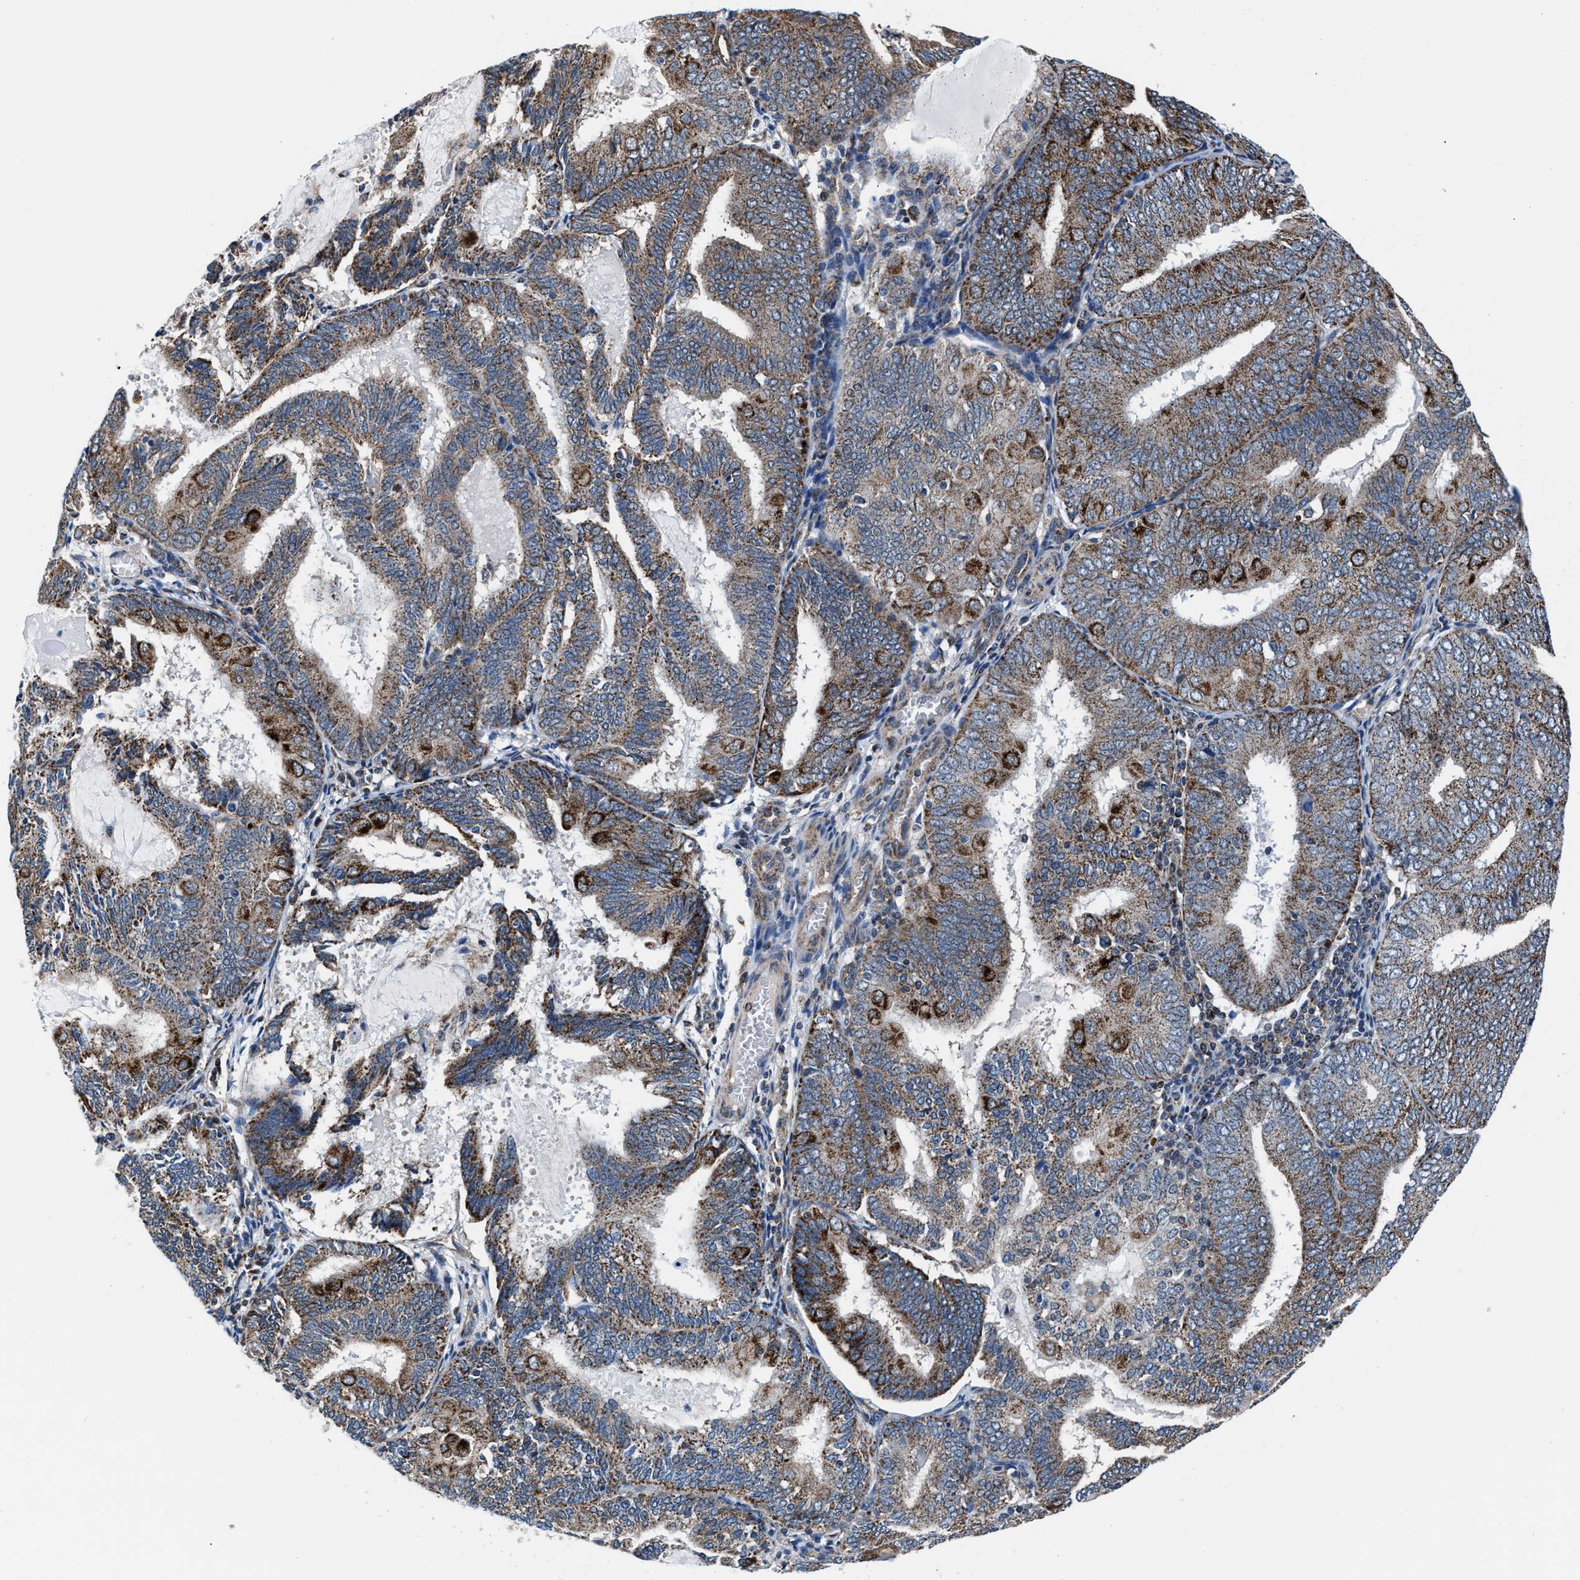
{"staining": {"intensity": "moderate", "quantity": ">75%", "location": "cytoplasmic/membranous"}, "tissue": "endometrial cancer", "cell_type": "Tumor cells", "image_type": "cancer", "snomed": [{"axis": "morphology", "description": "Adenocarcinoma, NOS"}, {"axis": "topography", "description": "Endometrium"}], "caption": "Immunohistochemical staining of endometrial cancer shows medium levels of moderate cytoplasmic/membranous staining in about >75% of tumor cells.", "gene": "NKTR", "patient": {"sex": "female", "age": 81}}